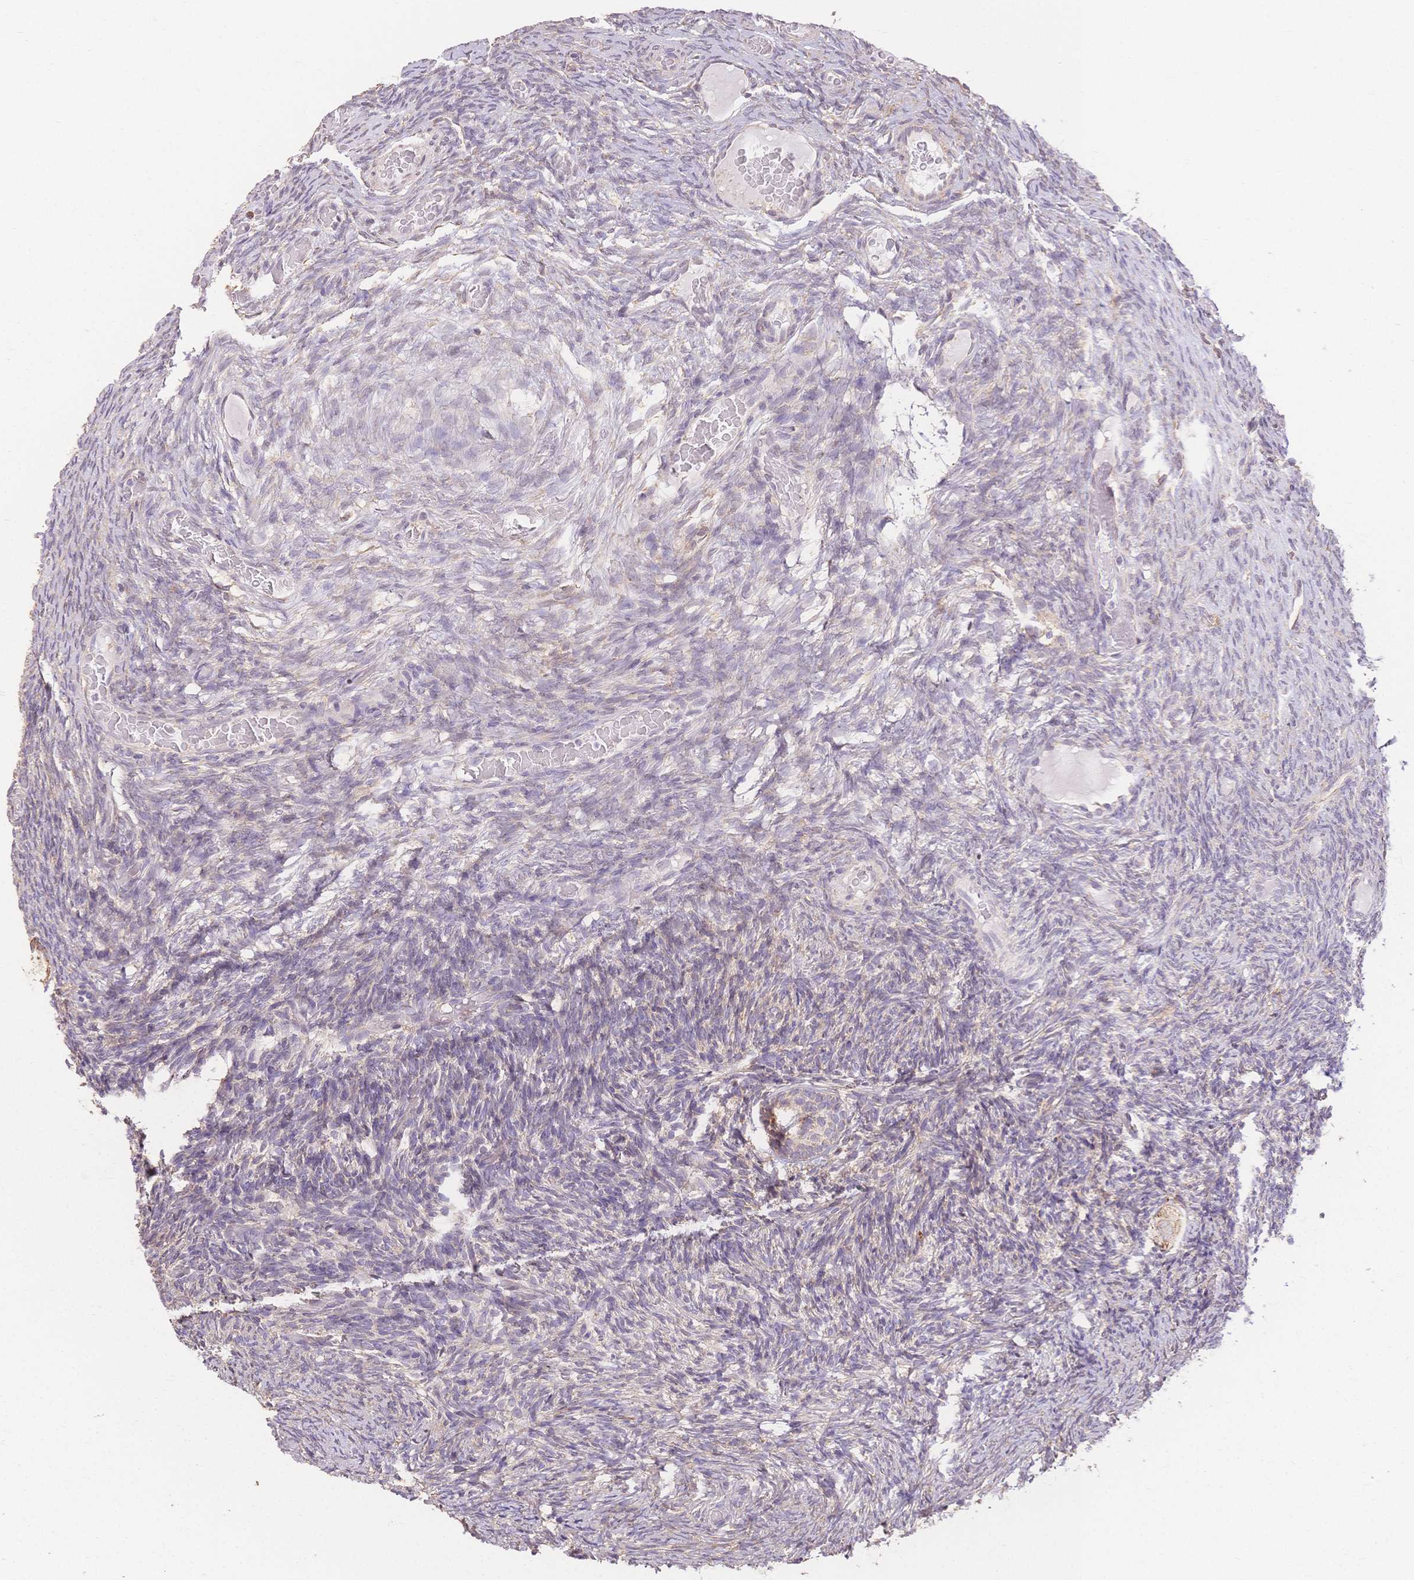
{"staining": {"intensity": "weak", "quantity": "25%-75%", "location": "cytoplasmic/membranous"}, "tissue": "ovary", "cell_type": "Follicle cells", "image_type": "normal", "snomed": [{"axis": "morphology", "description": "Normal tissue, NOS"}, {"axis": "topography", "description": "Ovary"}], "caption": "Immunohistochemistry (IHC) staining of unremarkable ovary, which displays low levels of weak cytoplasmic/membranous expression in about 25%-75% of follicle cells indicating weak cytoplasmic/membranous protein expression. The staining was performed using DAB (brown) for protein detection and nuclei were counterstained in hematoxylin (blue).", "gene": "HS3ST5", "patient": {"sex": "female", "age": 34}}